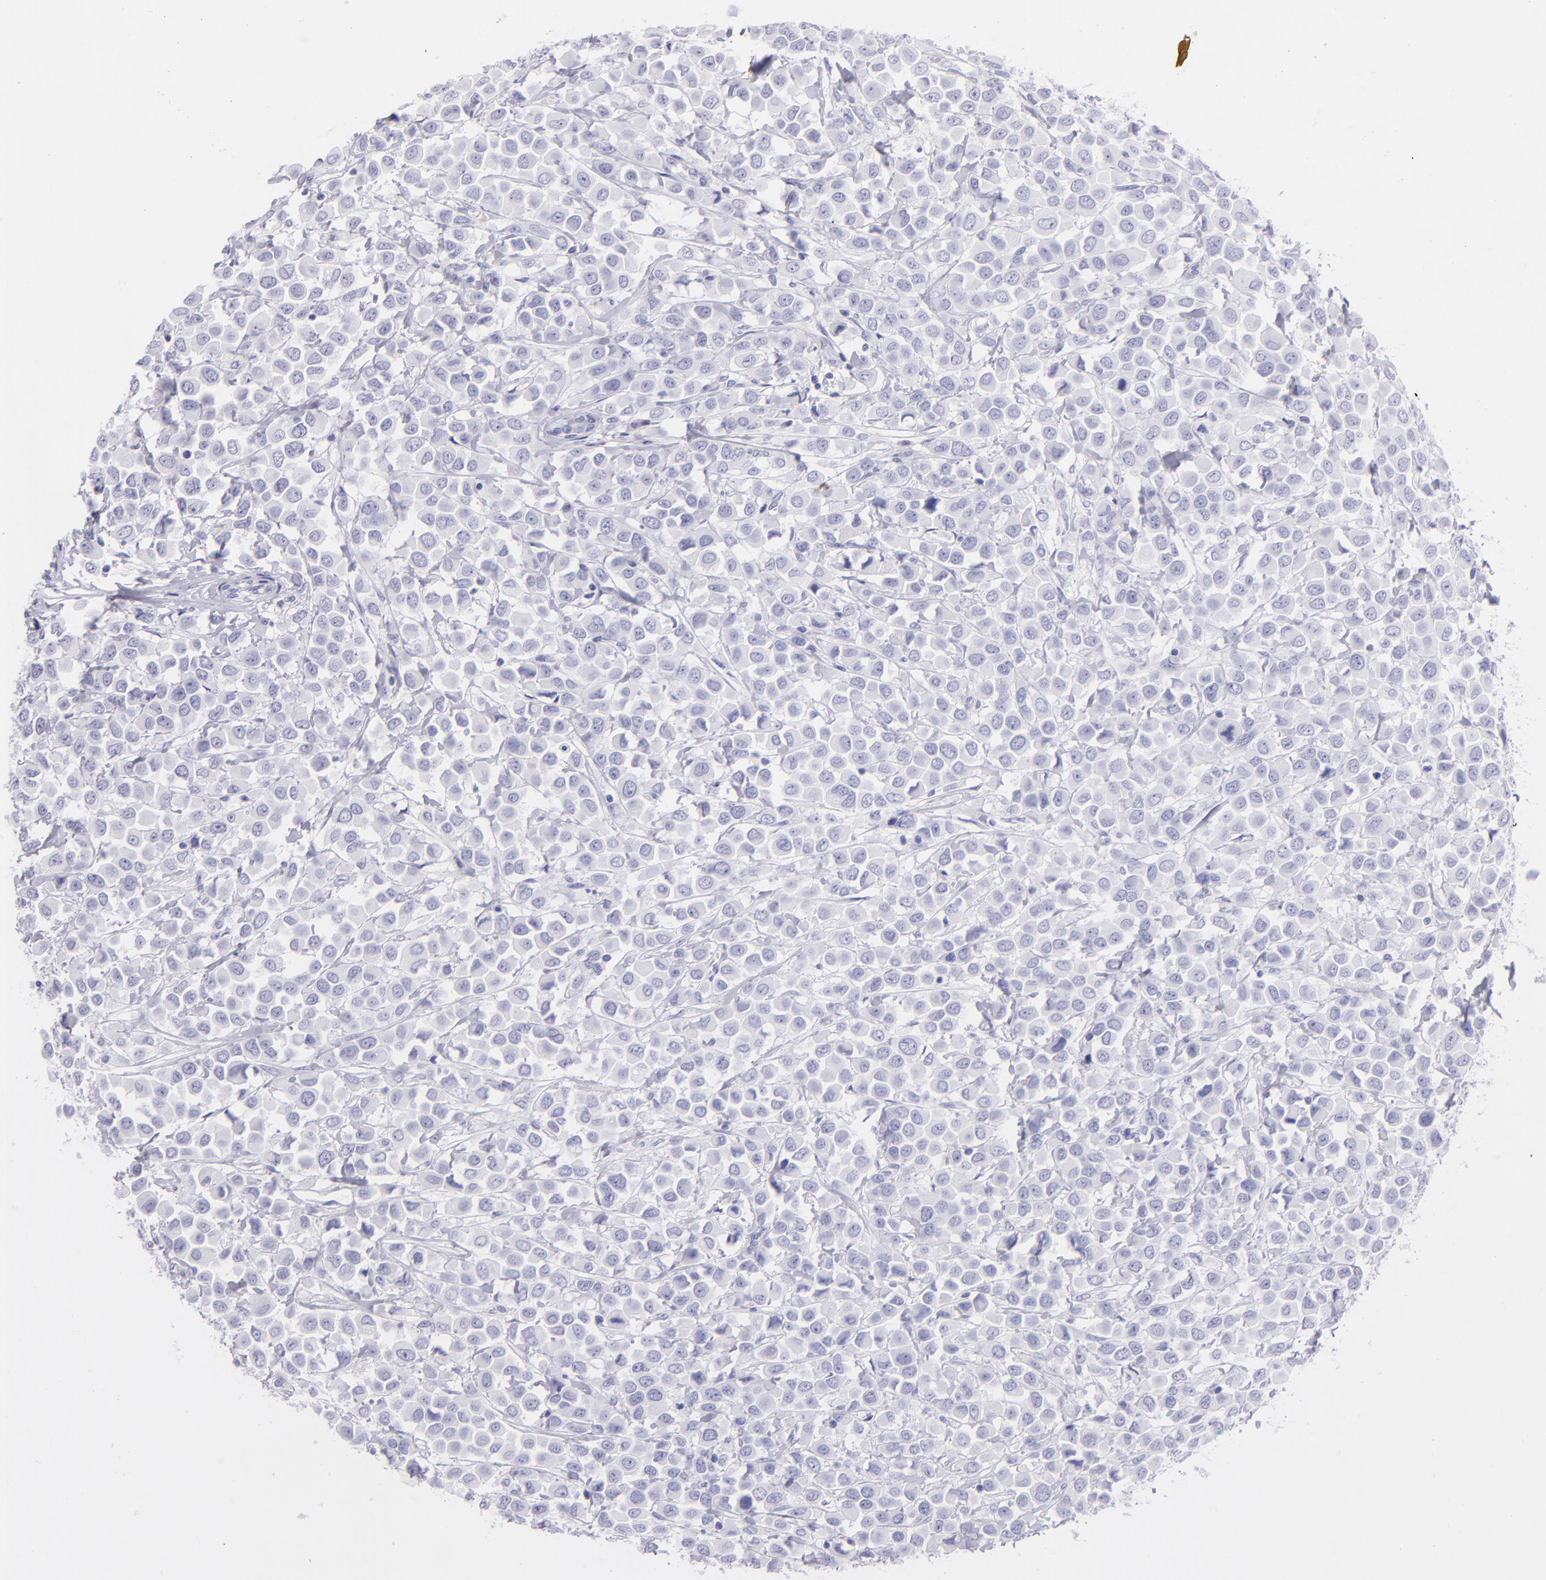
{"staining": {"intensity": "negative", "quantity": "none", "location": "none"}, "tissue": "breast cancer", "cell_type": "Tumor cells", "image_type": "cancer", "snomed": [{"axis": "morphology", "description": "Duct carcinoma"}, {"axis": "topography", "description": "Breast"}], "caption": "IHC histopathology image of breast cancer stained for a protein (brown), which exhibits no staining in tumor cells.", "gene": "SLC1A2", "patient": {"sex": "female", "age": 61}}